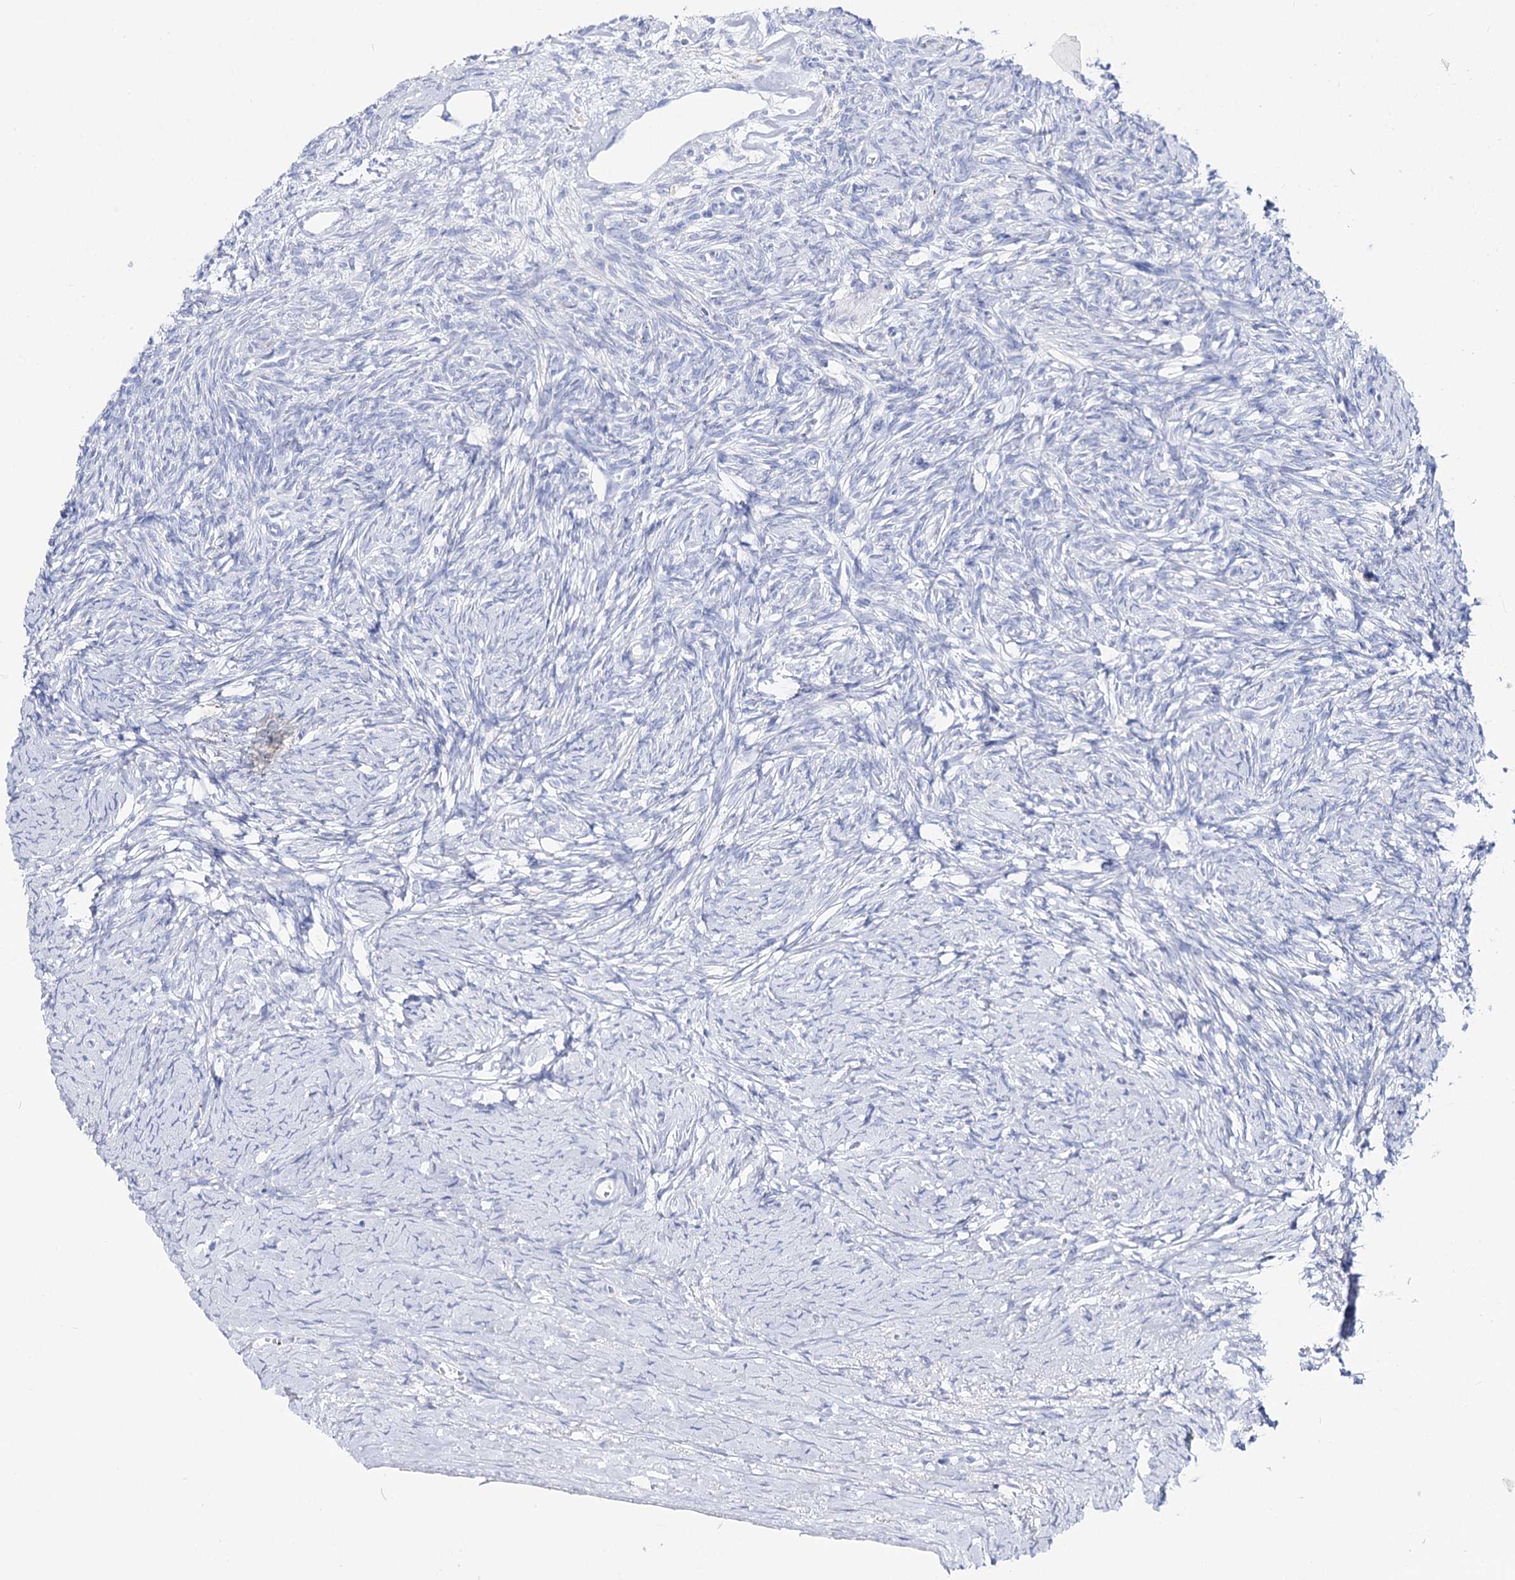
{"staining": {"intensity": "negative", "quantity": "none", "location": "none"}, "tissue": "ovary", "cell_type": "Ovarian stroma cells", "image_type": "normal", "snomed": [{"axis": "morphology", "description": "Normal tissue, NOS"}, {"axis": "morphology", "description": "Developmental malformation"}, {"axis": "topography", "description": "Ovary"}], "caption": "Immunohistochemistry micrograph of normal ovary: ovary stained with DAB demonstrates no significant protein staining in ovarian stroma cells. The staining was performed using DAB to visualize the protein expression in brown, while the nuclei were stained in blue with hematoxylin (Magnification: 20x).", "gene": "SLC3A1", "patient": {"sex": "female", "age": 39}}